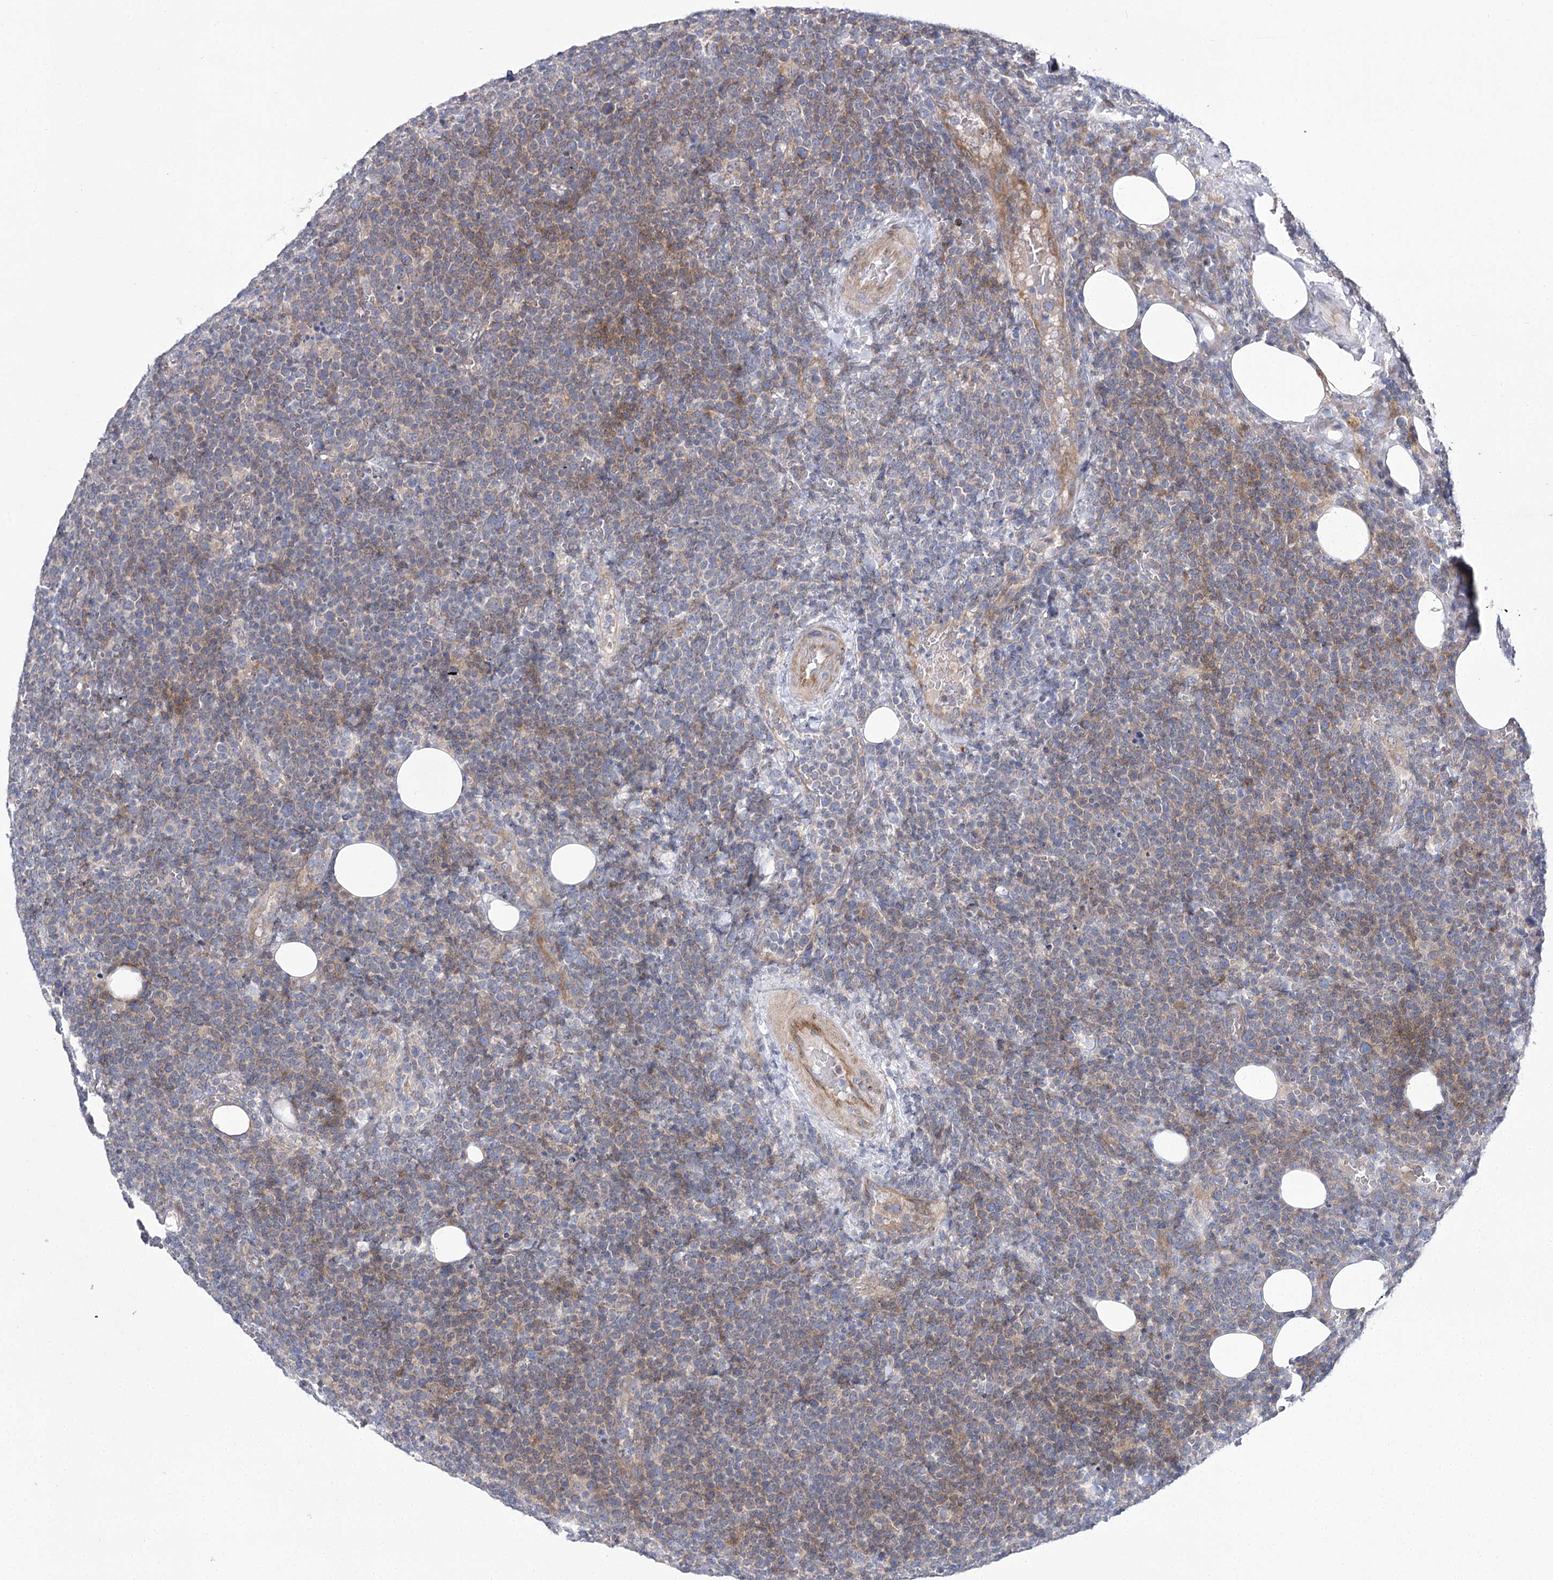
{"staining": {"intensity": "weak", "quantity": "<25%", "location": "cytoplasmic/membranous"}, "tissue": "lymphoma", "cell_type": "Tumor cells", "image_type": "cancer", "snomed": [{"axis": "morphology", "description": "Malignant lymphoma, non-Hodgkin's type, High grade"}, {"axis": "topography", "description": "Lymph node"}], "caption": "High-grade malignant lymphoma, non-Hodgkin's type stained for a protein using immunohistochemistry demonstrates no staining tumor cells.", "gene": "ARHGAP32", "patient": {"sex": "male", "age": 61}}